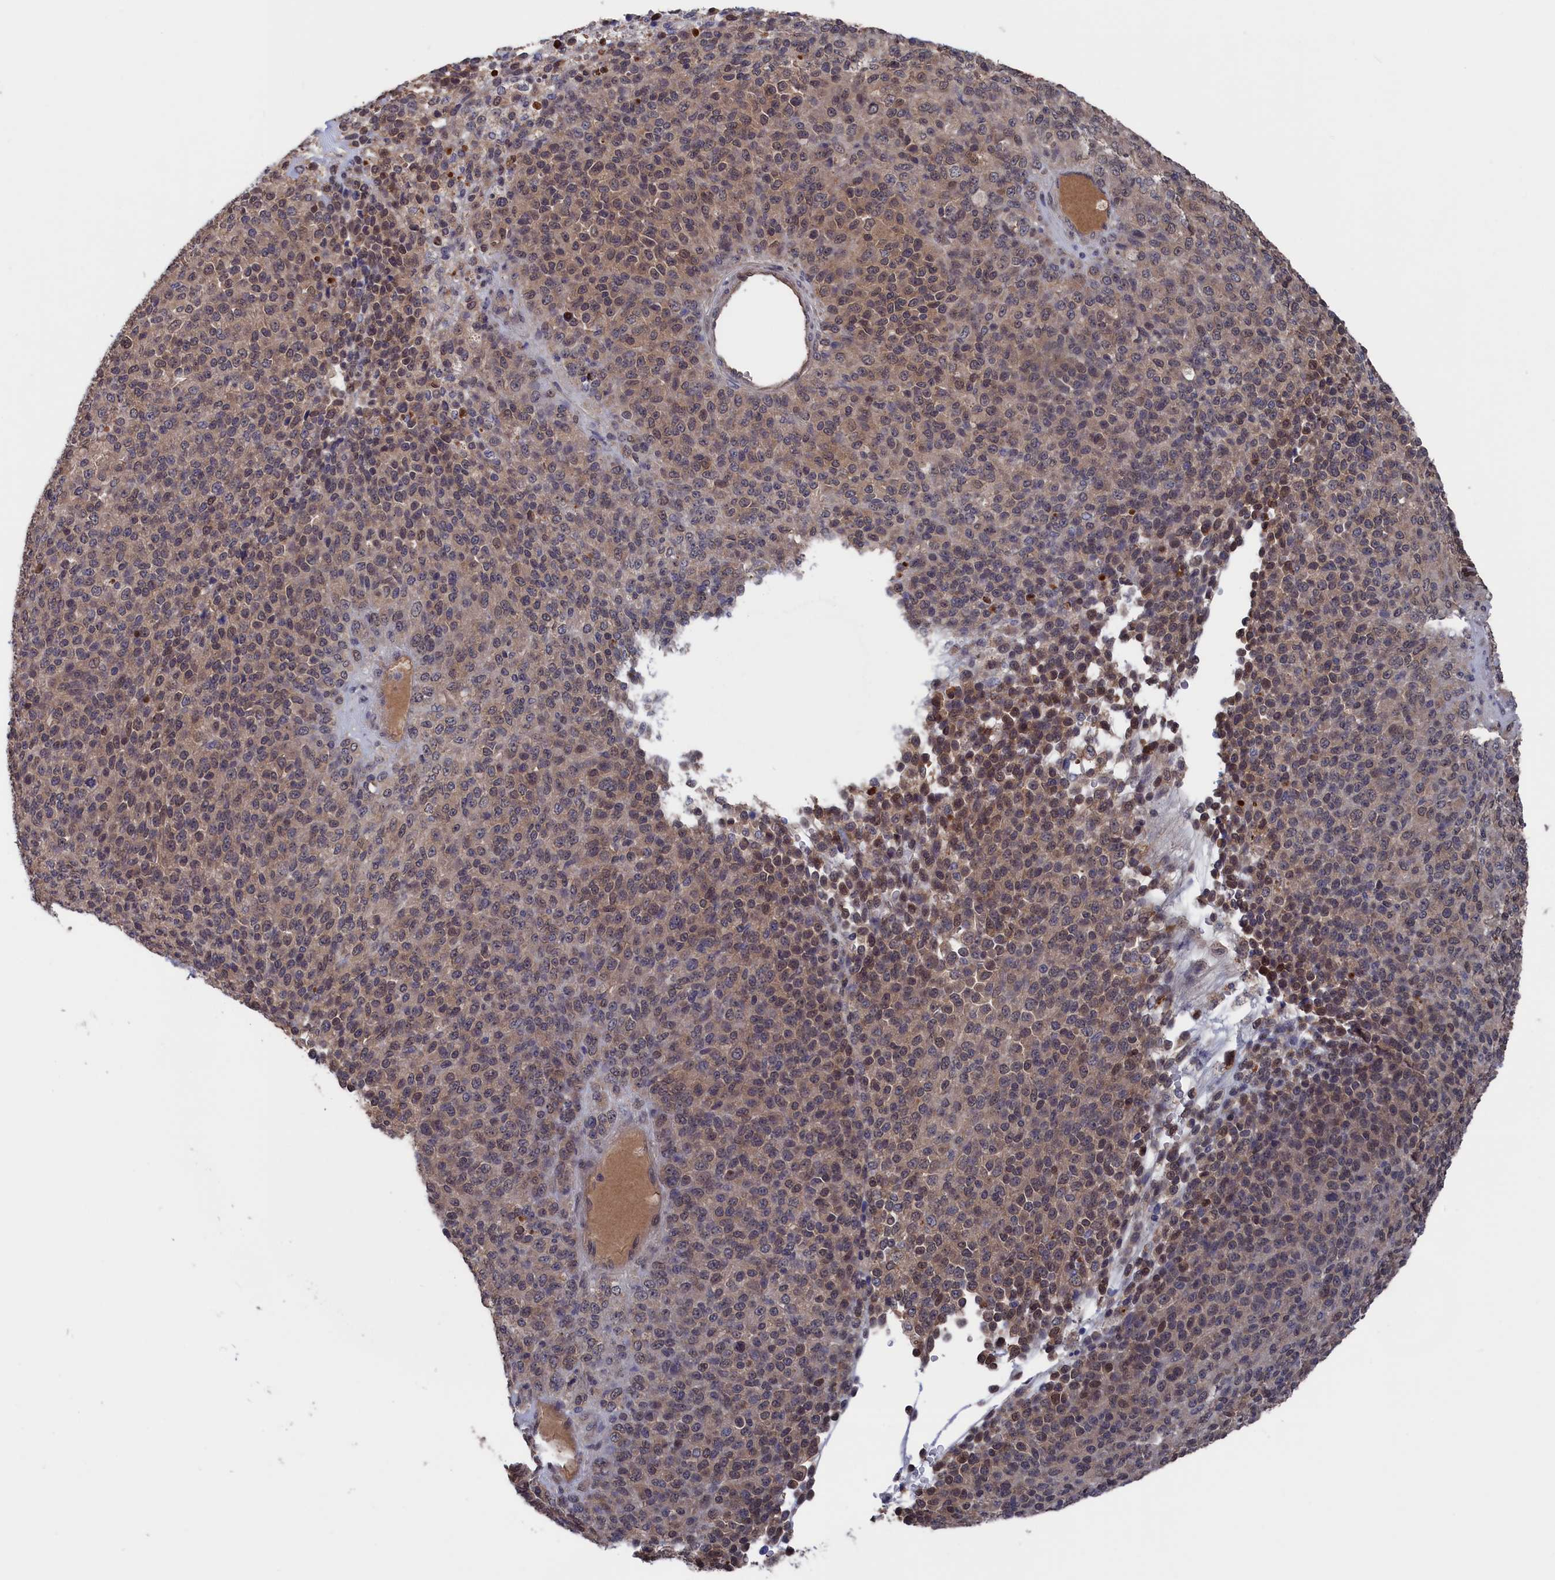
{"staining": {"intensity": "moderate", "quantity": "25%-75%", "location": "cytoplasmic/membranous,nuclear"}, "tissue": "melanoma", "cell_type": "Tumor cells", "image_type": "cancer", "snomed": [{"axis": "morphology", "description": "Malignant melanoma, Metastatic site"}, {"axis": "topography", "description": "Brain"}], "caption": "The photomicrograph displays a brown stain indicating the presence of a protein in the cytoplasmic/membranous and nuclear of tumor cells in melanoma.", "gene": "NUTF2", "patient": {"sex": "female", "age": 56}}